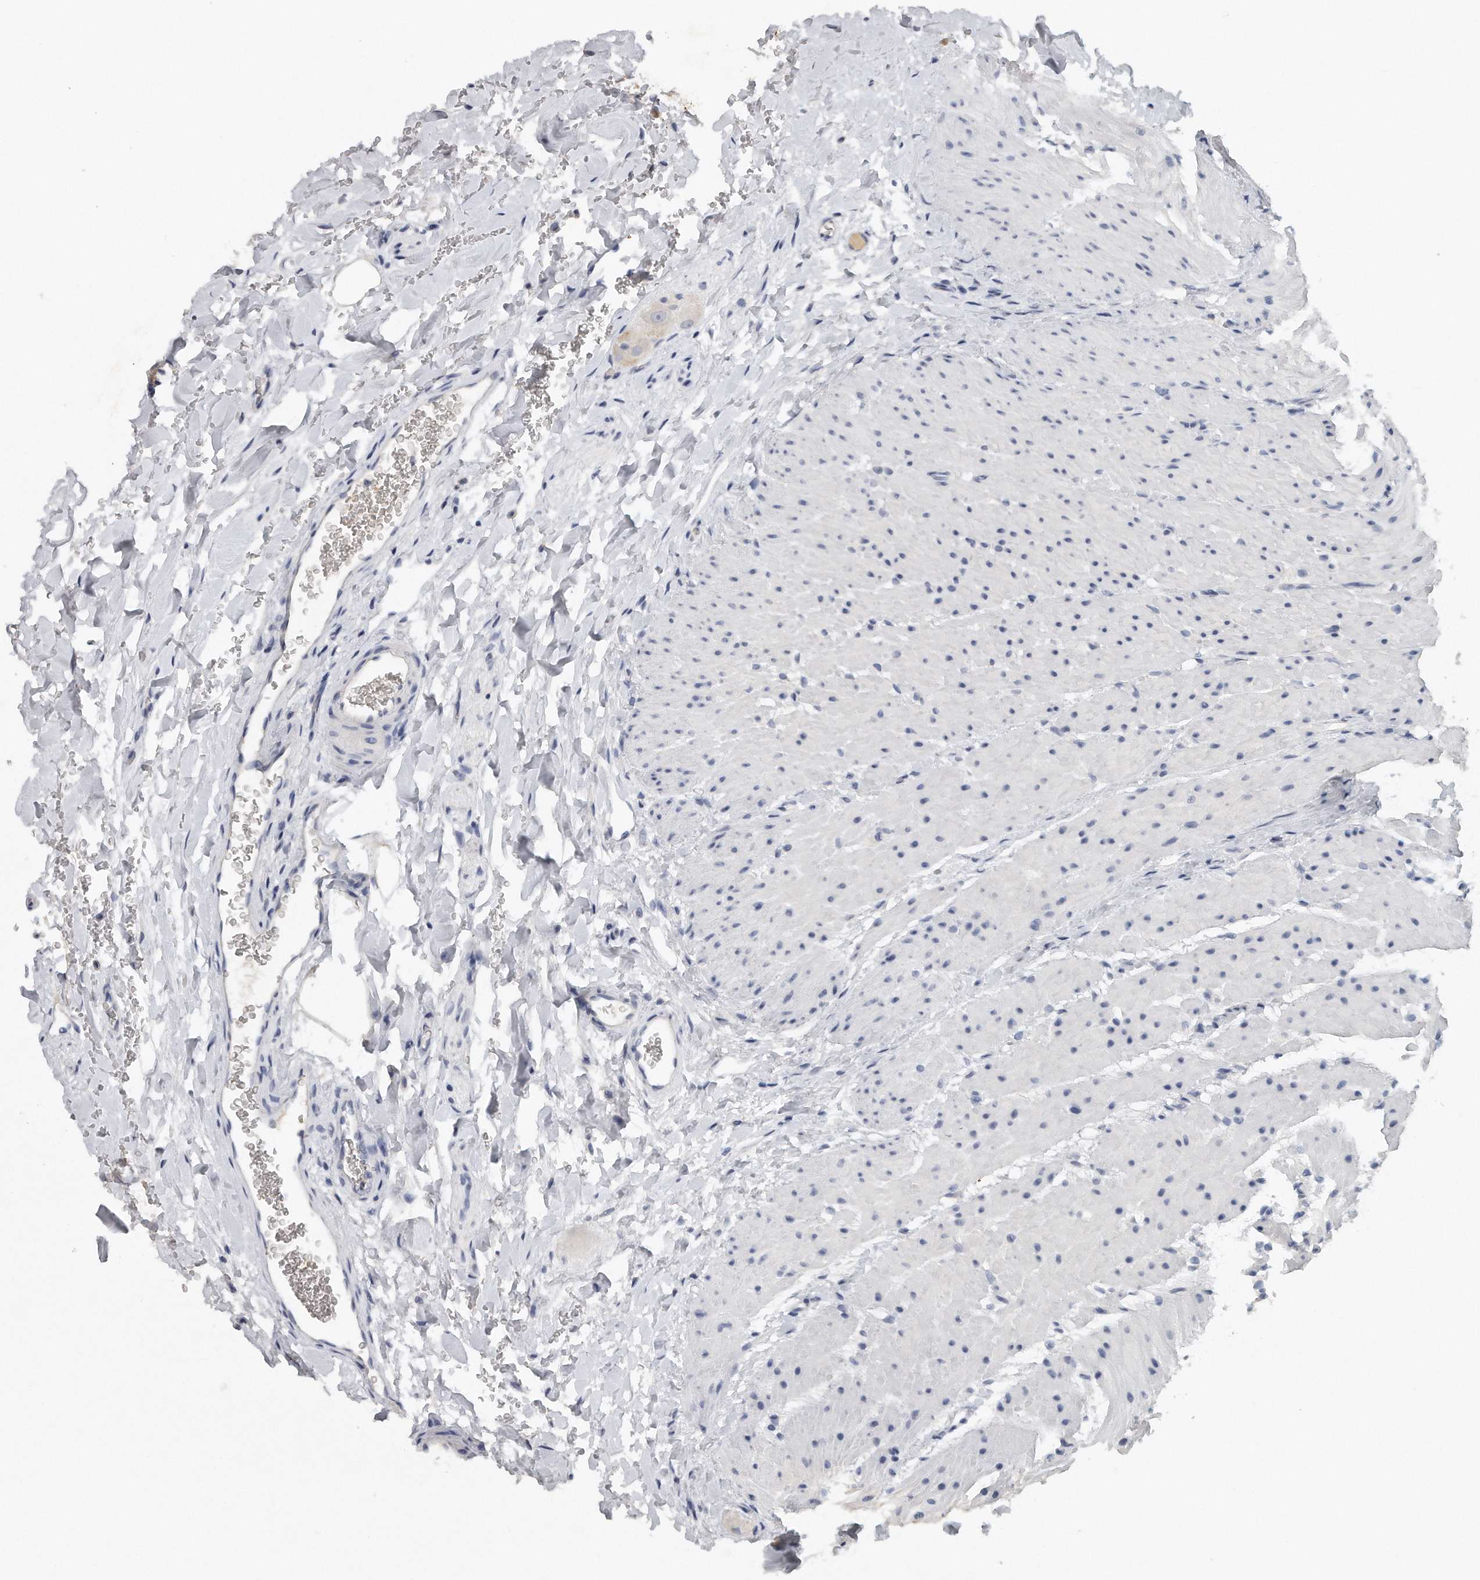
{"staining": {"intensity": "negative", "quantity": "none", "location": "none"}, "tissue": "colon", "cell_type": "Endothelial cells", "image_type": "normal", "snomed": [{"axis": "morphology", "description": "Normal tissue, NOS"}, {"axis": "topography", "description": "Colon"}], "caption": "The photomicrograph displays no significant staining in endothelial cells of colon.", "gene": "TRAPPC14", "patient": {"sex": "female", "age": 62}}